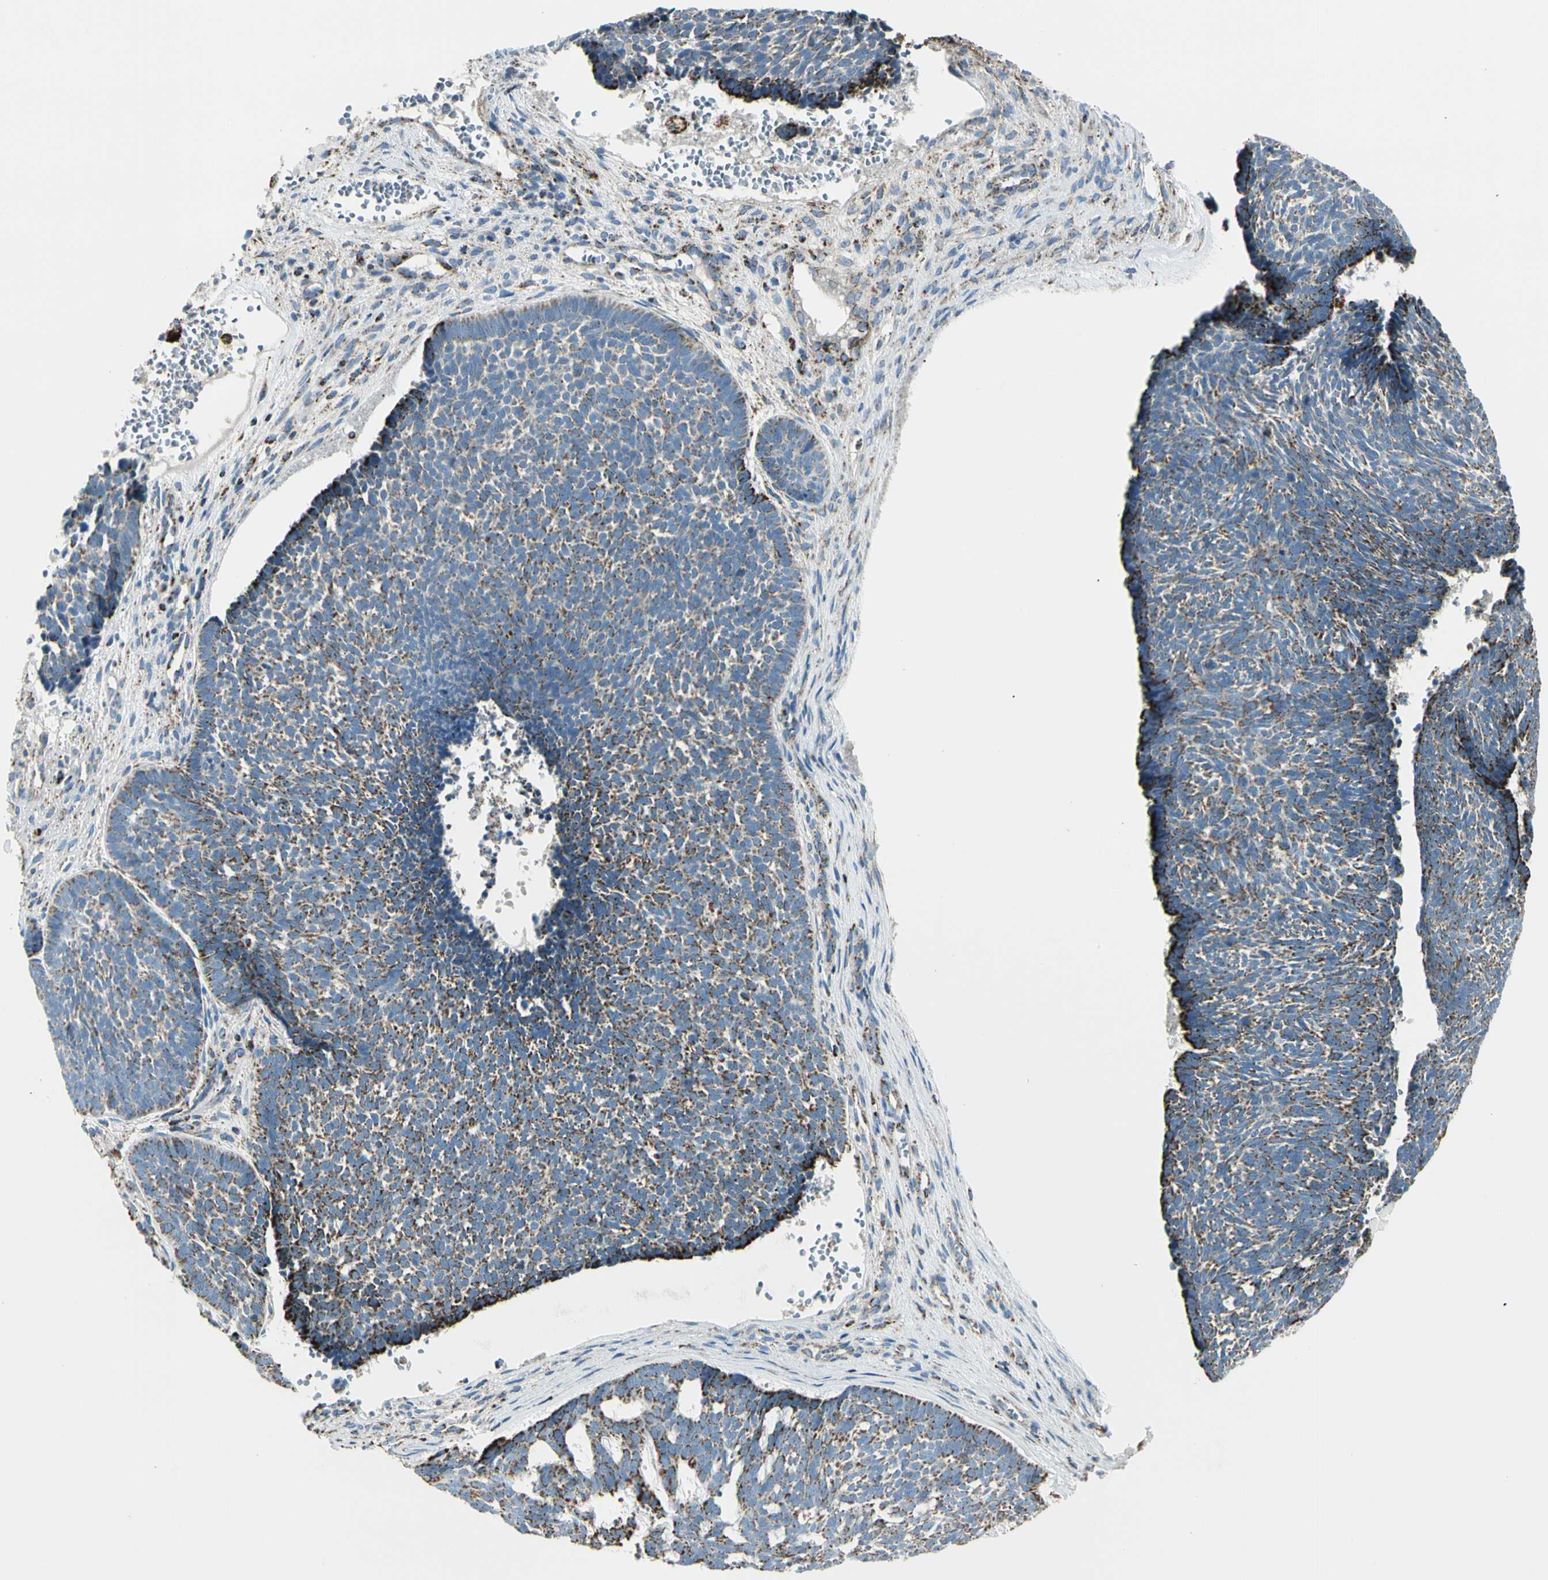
{"staining": {"intensity": "moderate", "quantity": ">75%", "location": "cytoplasmic/membranous"}, "tissue": "skin cancer", "cell_type": "Tumor cells", "image_type": "cancer", "snomed": [{"axis": "morphology", "description": "Basal cell carcinoma"}, {"axis": "topography", "description": "Skin"}], "caption": "Skin basal cell carcinoma stained with a brown dye reveals moderate cytoplasmic/membranous positive staining in about >75% of tumor cells.", "gene": "ME2", "patient": {"sex": "male", "age": 84}}